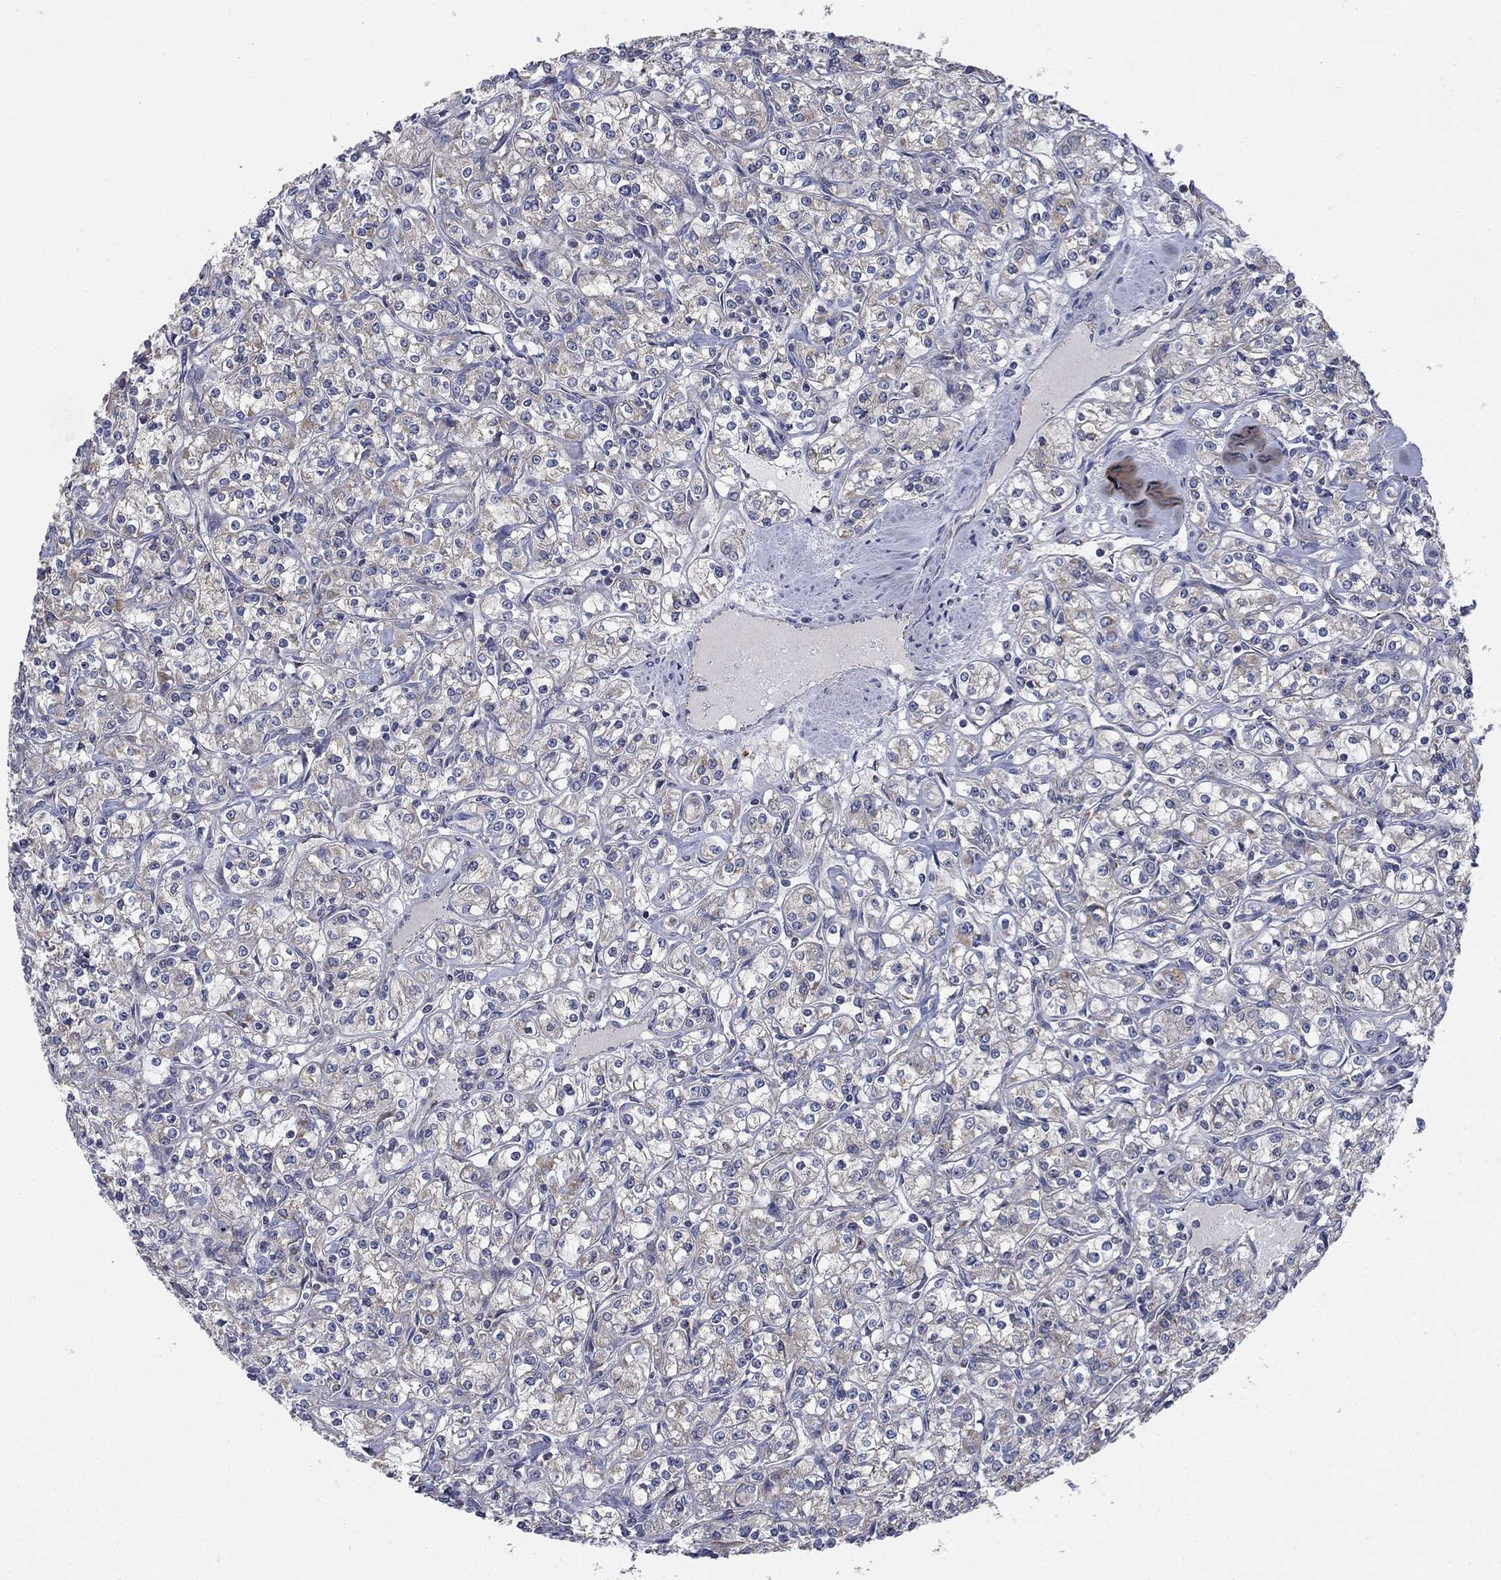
{"staining": {"intensity": "negative", "quantity": "none", "location": "none"}, "tissue": "renal cancer", "cell_type": "Tumor cells", "image_type": "cancer", "snomed": [{"axis": "morphology", "description": "Adenocarcinoma, NOS"}, {"axis": "topography", "description": "Kidney"}], "caption": "Micrograph shows no significant protein staining in tumor cells of renal adenocarcinoma.", "gene": "NME7", "patient": {"sex": "male", "age": 77}}